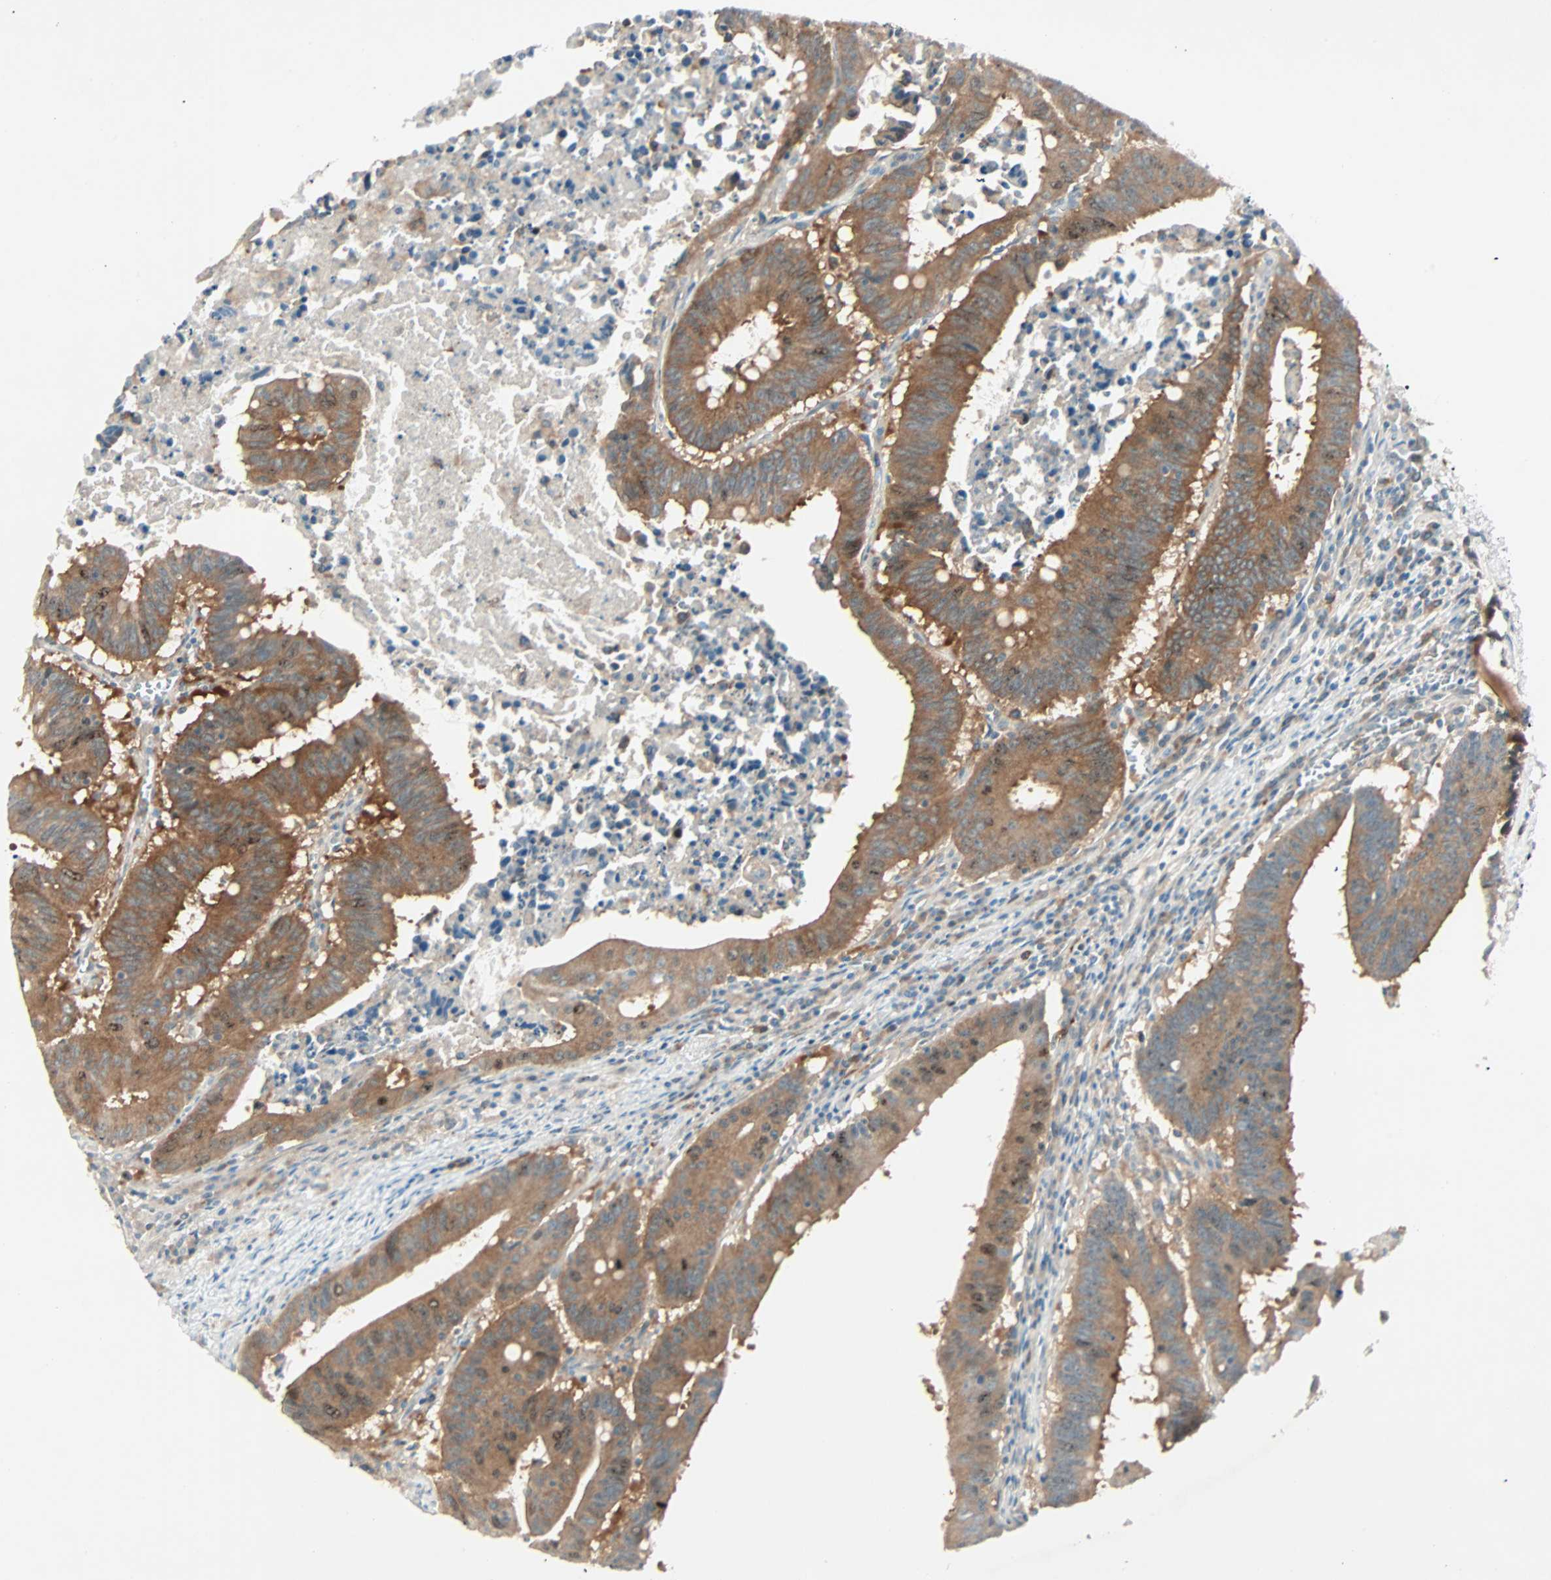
{"staining": {"intensity": "strong", "quantity": ">75%", "location": "cytoplasmic/membranous"}, "tissue": "colorectal cancer", "cell_type": "Tumor cells", "image_type": "cancer", "snomed": [{"axis": "morphology", "description": "Adenocarcinoma, NOS"}, {"axis": "topography", "description": "Colon"}], "caption": "Human adenocarcinoma (colorectal) stained with a brown dye reveals strong cytoplasmic/membranous positive positivity in about >75% of tumor cells.", "gene": "SMIM8", "patient": {"sex": "male", "age": 45}}